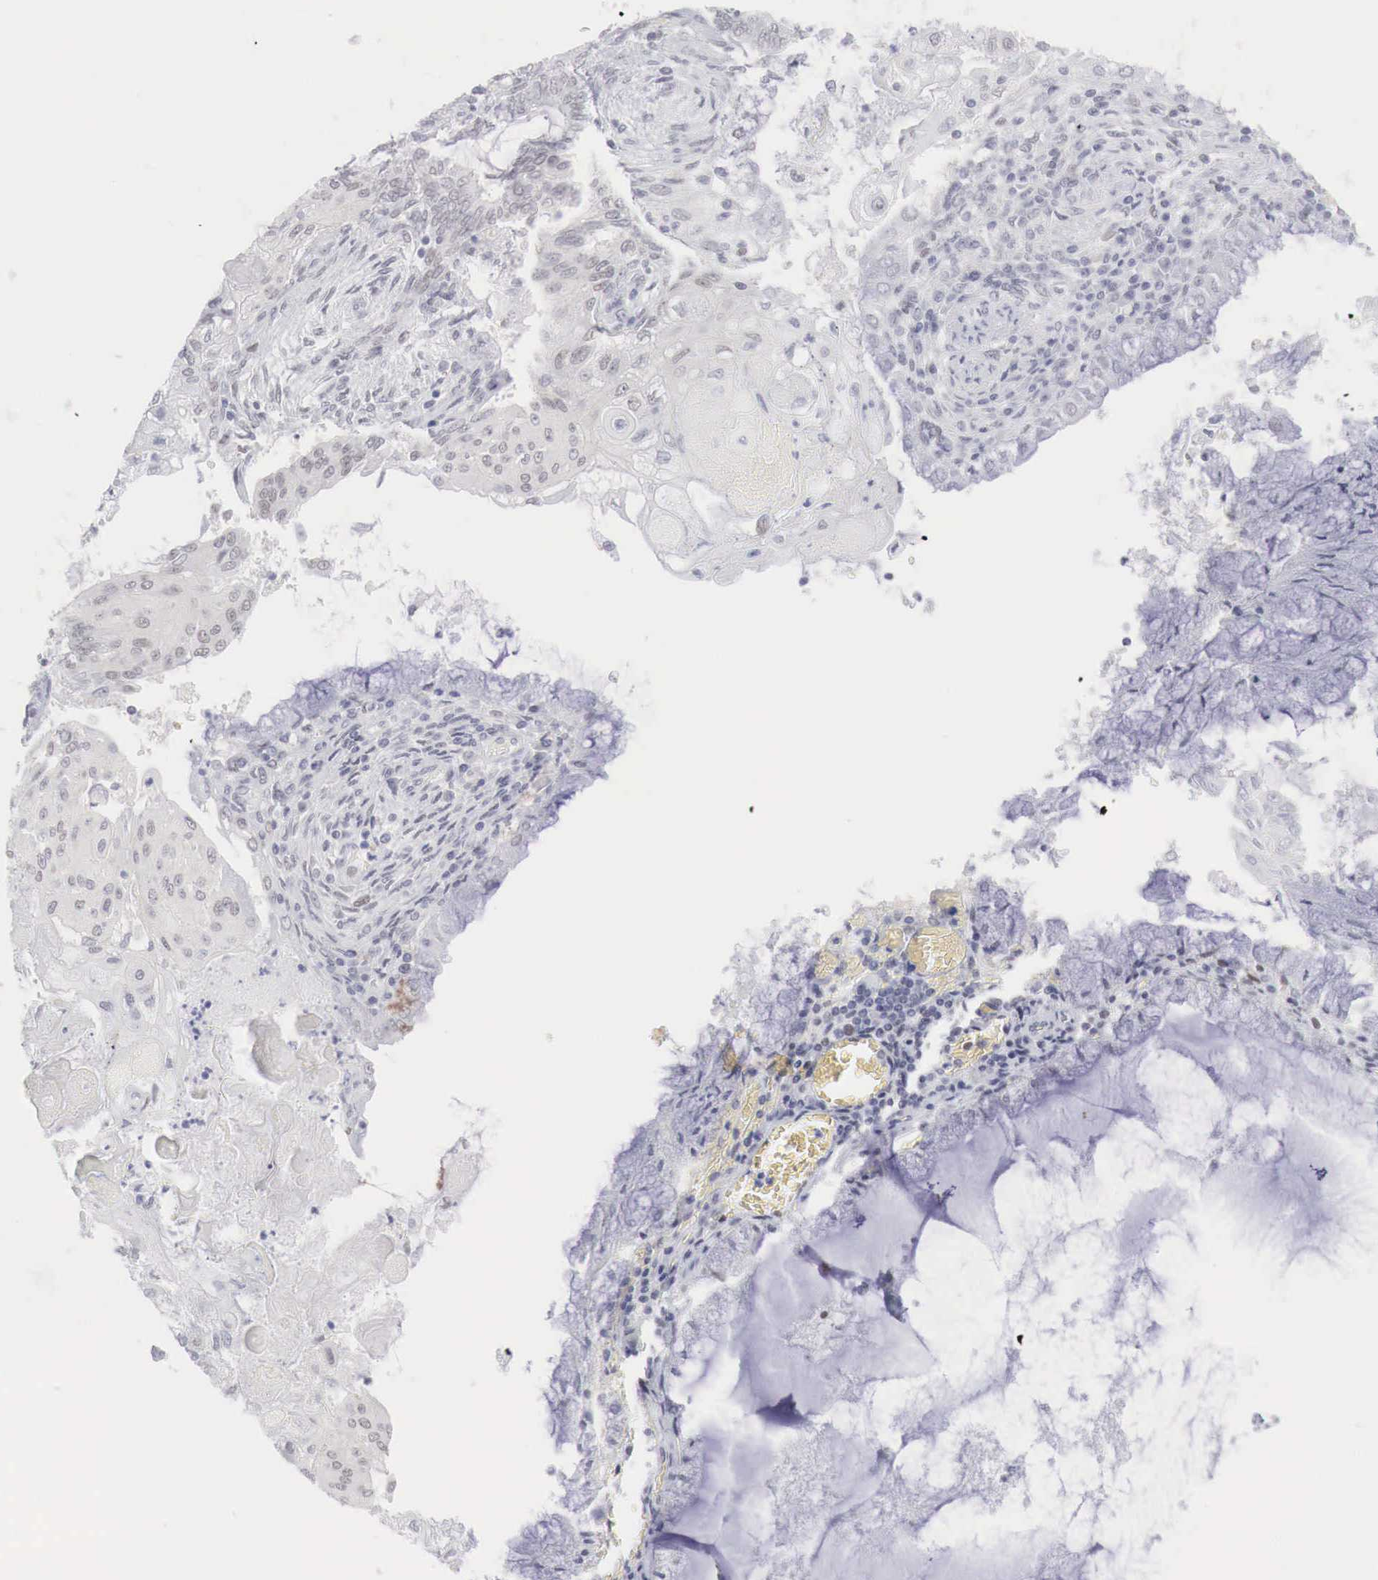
{"staining": {"intensity": "weak", "quantity": "<25%", "location": "nuclear"}, "tissue": "endometrial cancer", "cell_type": "Tumor cells", "image_type": "cancer", "snomed": [{"axis": "morphology", "description": "Adenocarcinoma, NOS"}, {"axis": "topography", "description": "Endometrium"}], "caption": "Micrograph shows no protein staining in tumor cells of endometrial adenocarcinoma tissue.", "gene": "FOXP2", "patient": {"sex": "female", "age": 79}}